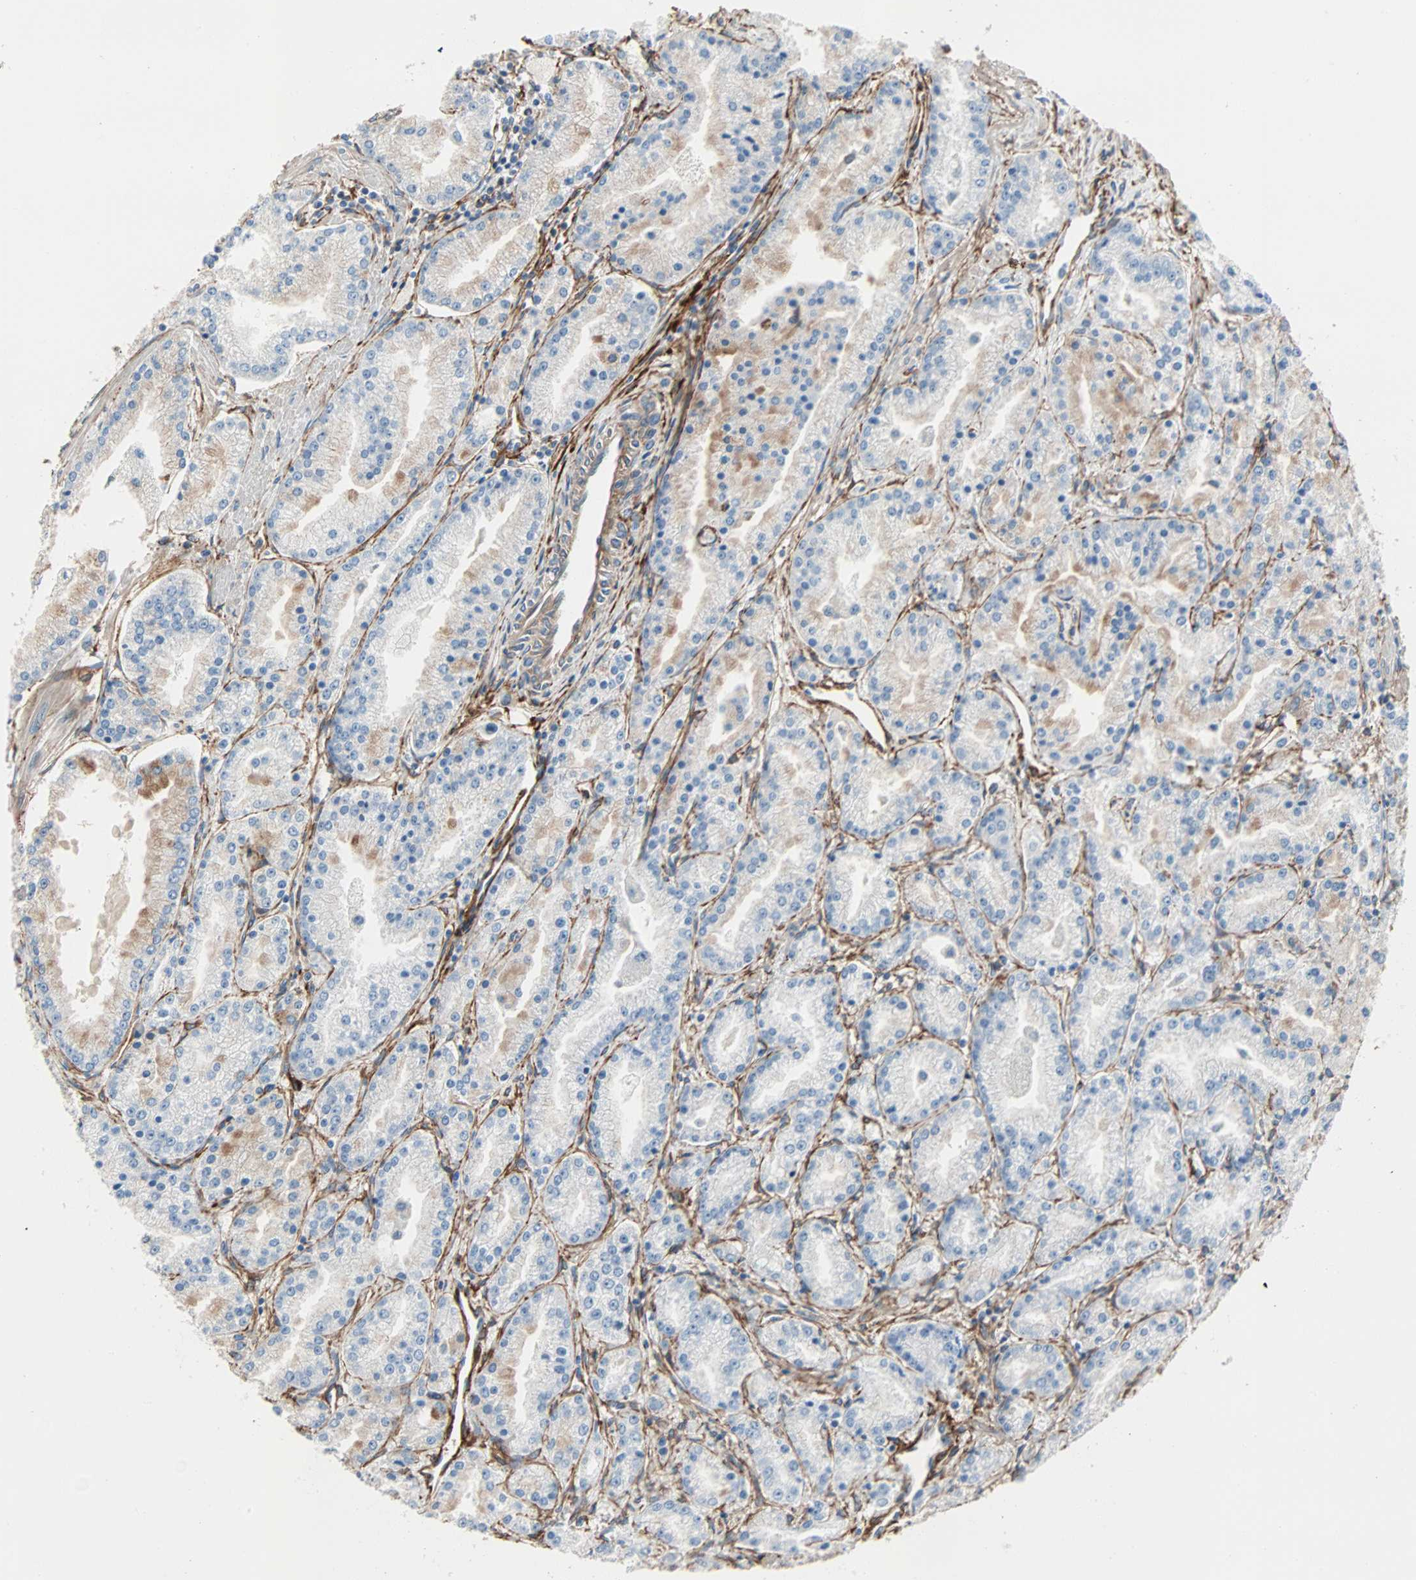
{"staining": {"intensity": "weak", "quantity": "<25%", "location": "cytoplasmic/membranous"}, "tissue": "prostate cancer", "cell_type": "Tumor cells", "image_type": "cancer", "snomed": [{"axis": "morphology", "description": "Adenocarcinoma, High grade"}, {"axis": "topography", "description": "Prostate"}], "caption": "A photomicrograph of human adenocarcinoma (high-grade) (prostate) is negative for staining in tumor cells.", "gene": "EPB41L2", "patient": {"sex": "male", "age": 61}}